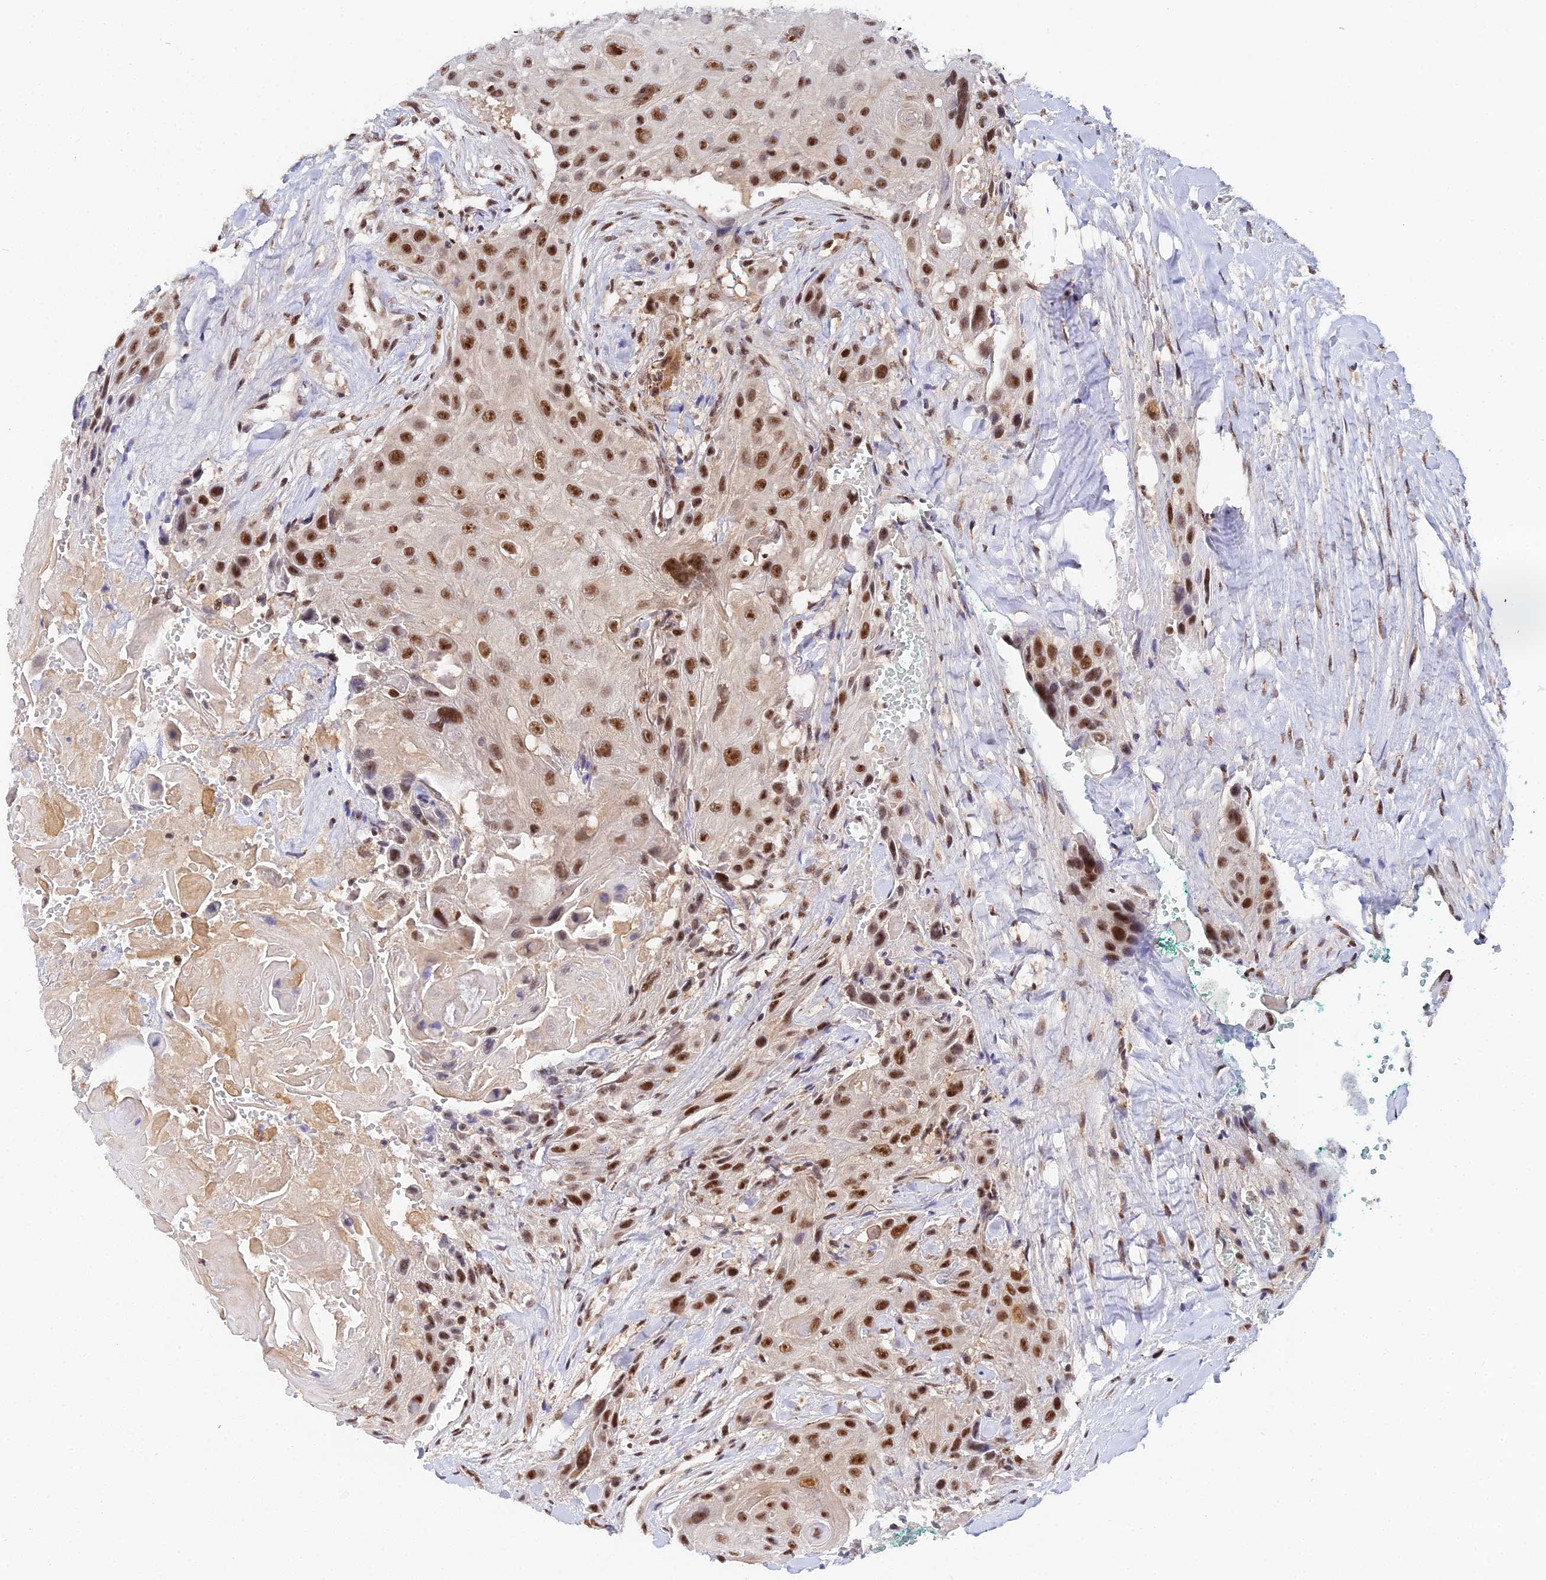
{"staining": {"intensity": "strong", "quantity": ">75%", "location": "nuclear"}, "tissue": "head and neck cancer", "cell_type": "Tumor cells", "image_type": "cancer", "snomed": [{"axis": "morphology", "description": "Squamous cell carcinoma, NOS"}, {"axis": "topography", "description": "Head-Neck"}], "caption": "Protein expression analysis of human head and neck cancer (squamous cell carcinoma) reveals strong nuclear positivity in approximately >75% of tumor cells.", "gene": "EXOSC3", "patient": {"sex": "male", "age": 81}}